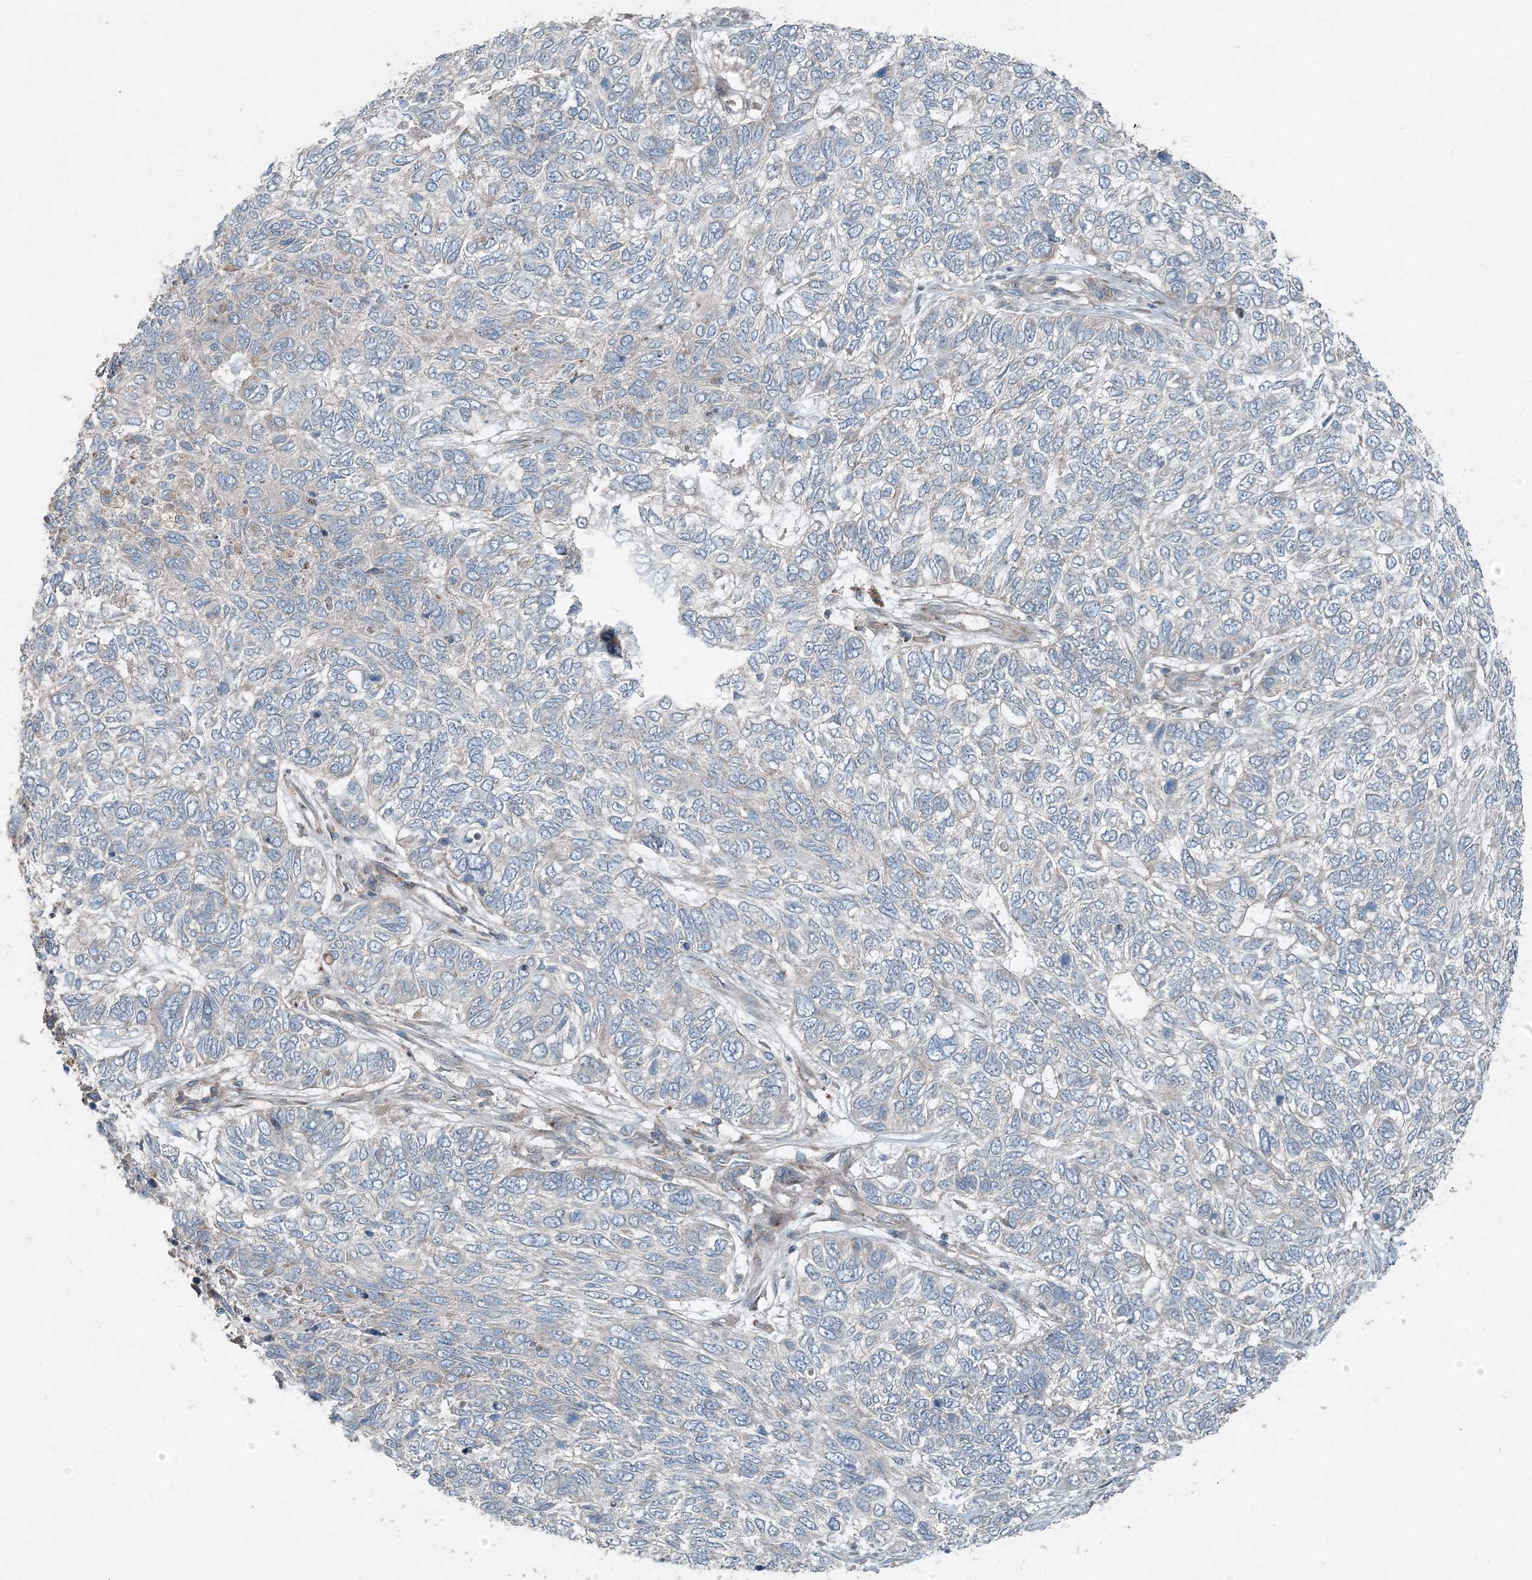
{"staining": {"intensity": "negative", "quantity": "none", "location": "none"}, "tissue": "skin cancer", "cell_type": "Tumor cells", "image_type": "cancer", "snomed": [{"axis": "morphology", "description": "Basal cell carcinoma"}, {"axis": "topography", "description": "Skin"}], "caption": "DAB immunohistochemical staining of basal cell carcinoma (skin) demonstrates no significant staining in tumor cells.", "gene": "INTU", "patient": {"sex": "female", "age": 65}}